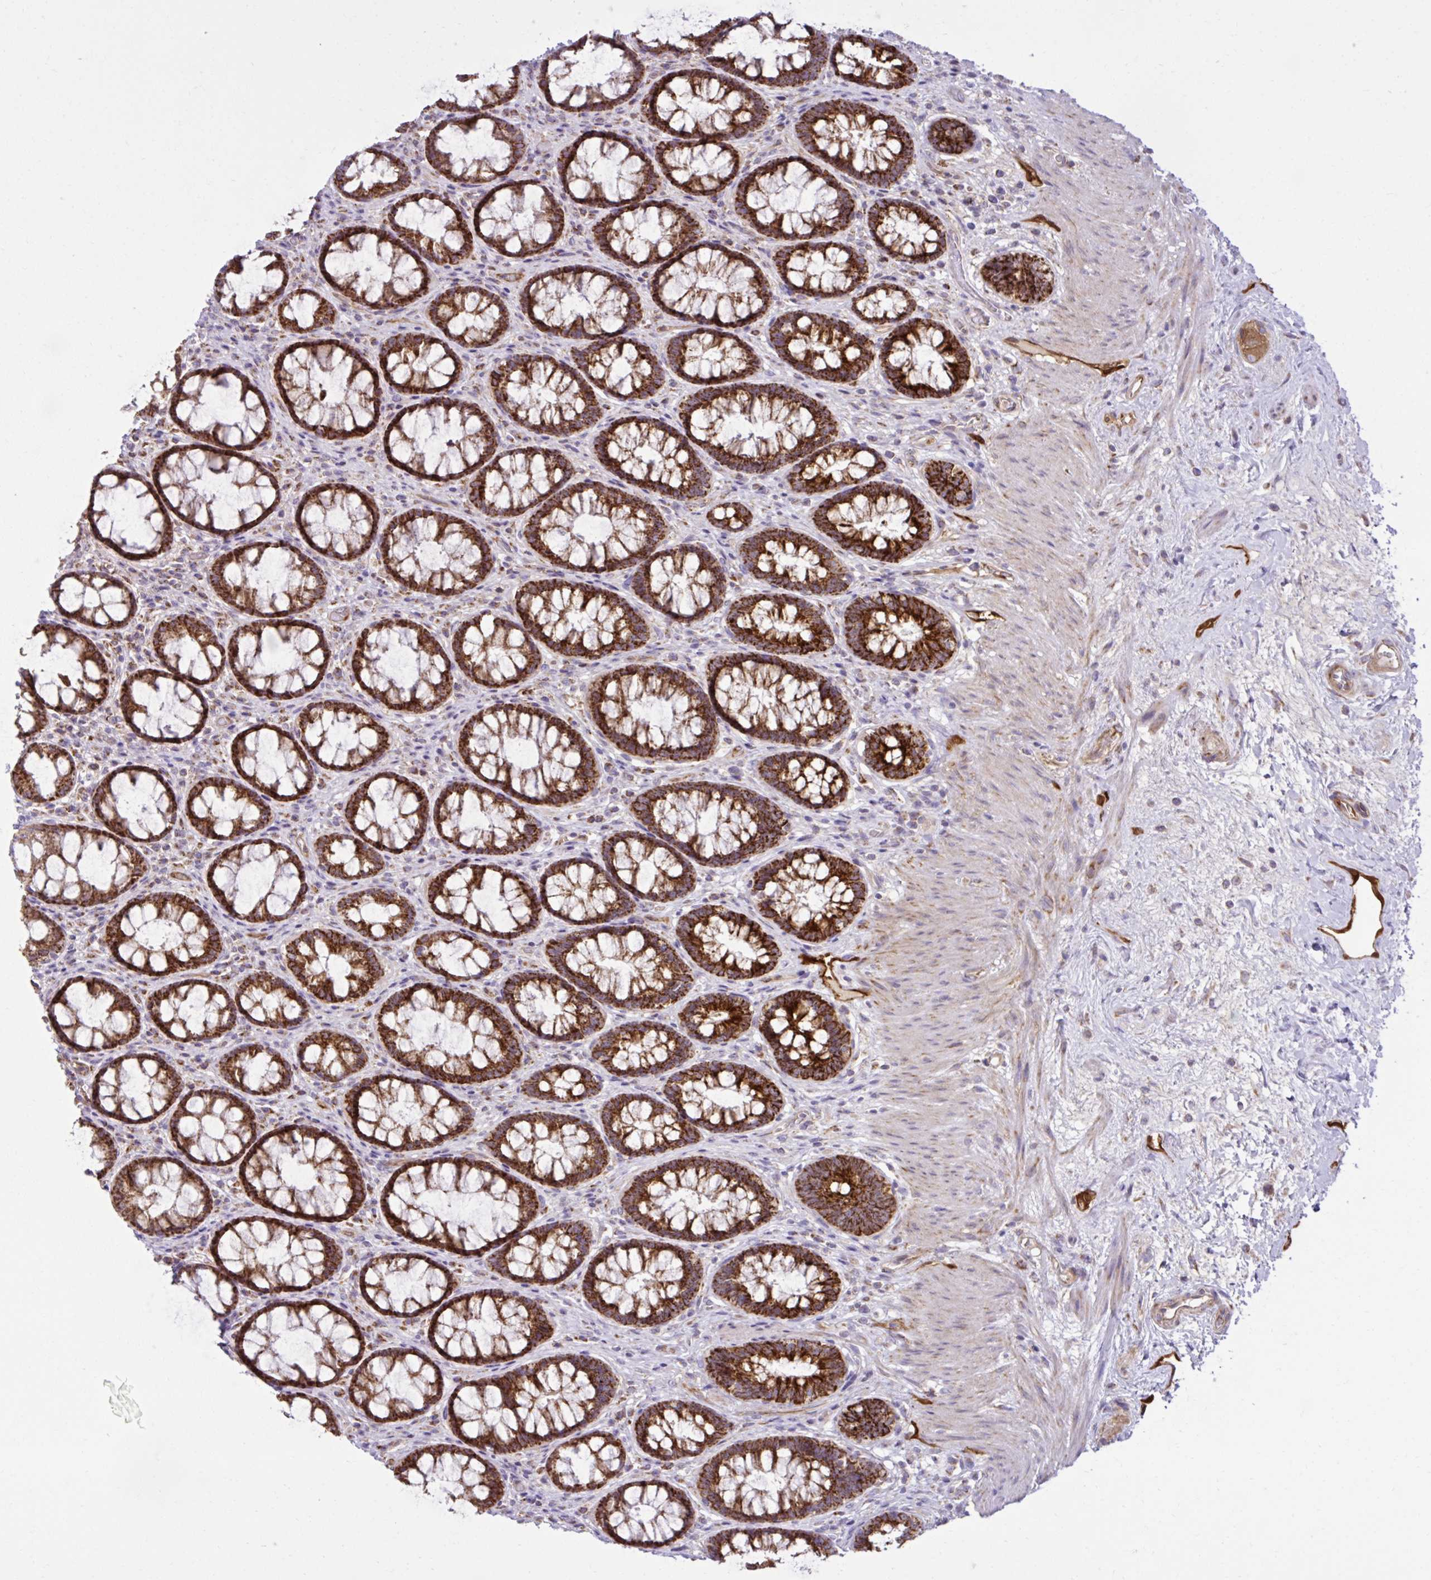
{"staining": {"intensity": "strong", "quantity": ">75%", "location": "cytoplasmic/membranous"}, "tissue": "rectum", "cell_type": "Glandular cells", "image_type": "normal", "snomed": [{"axis": "morphology", "description": "Normal tissue, NOS"}, {"axis": "topography", "description": "Rectum"}], "caption": "Protein analysis of benign rectum exhibits strong cytoplasmic/membranous positivity in approximately >75% of glandular cells. (Brightfield microscopy of DAB IHC at high magnification).", "gene": "LIMS1", "patient": {"sex": "male", "age": 72}}